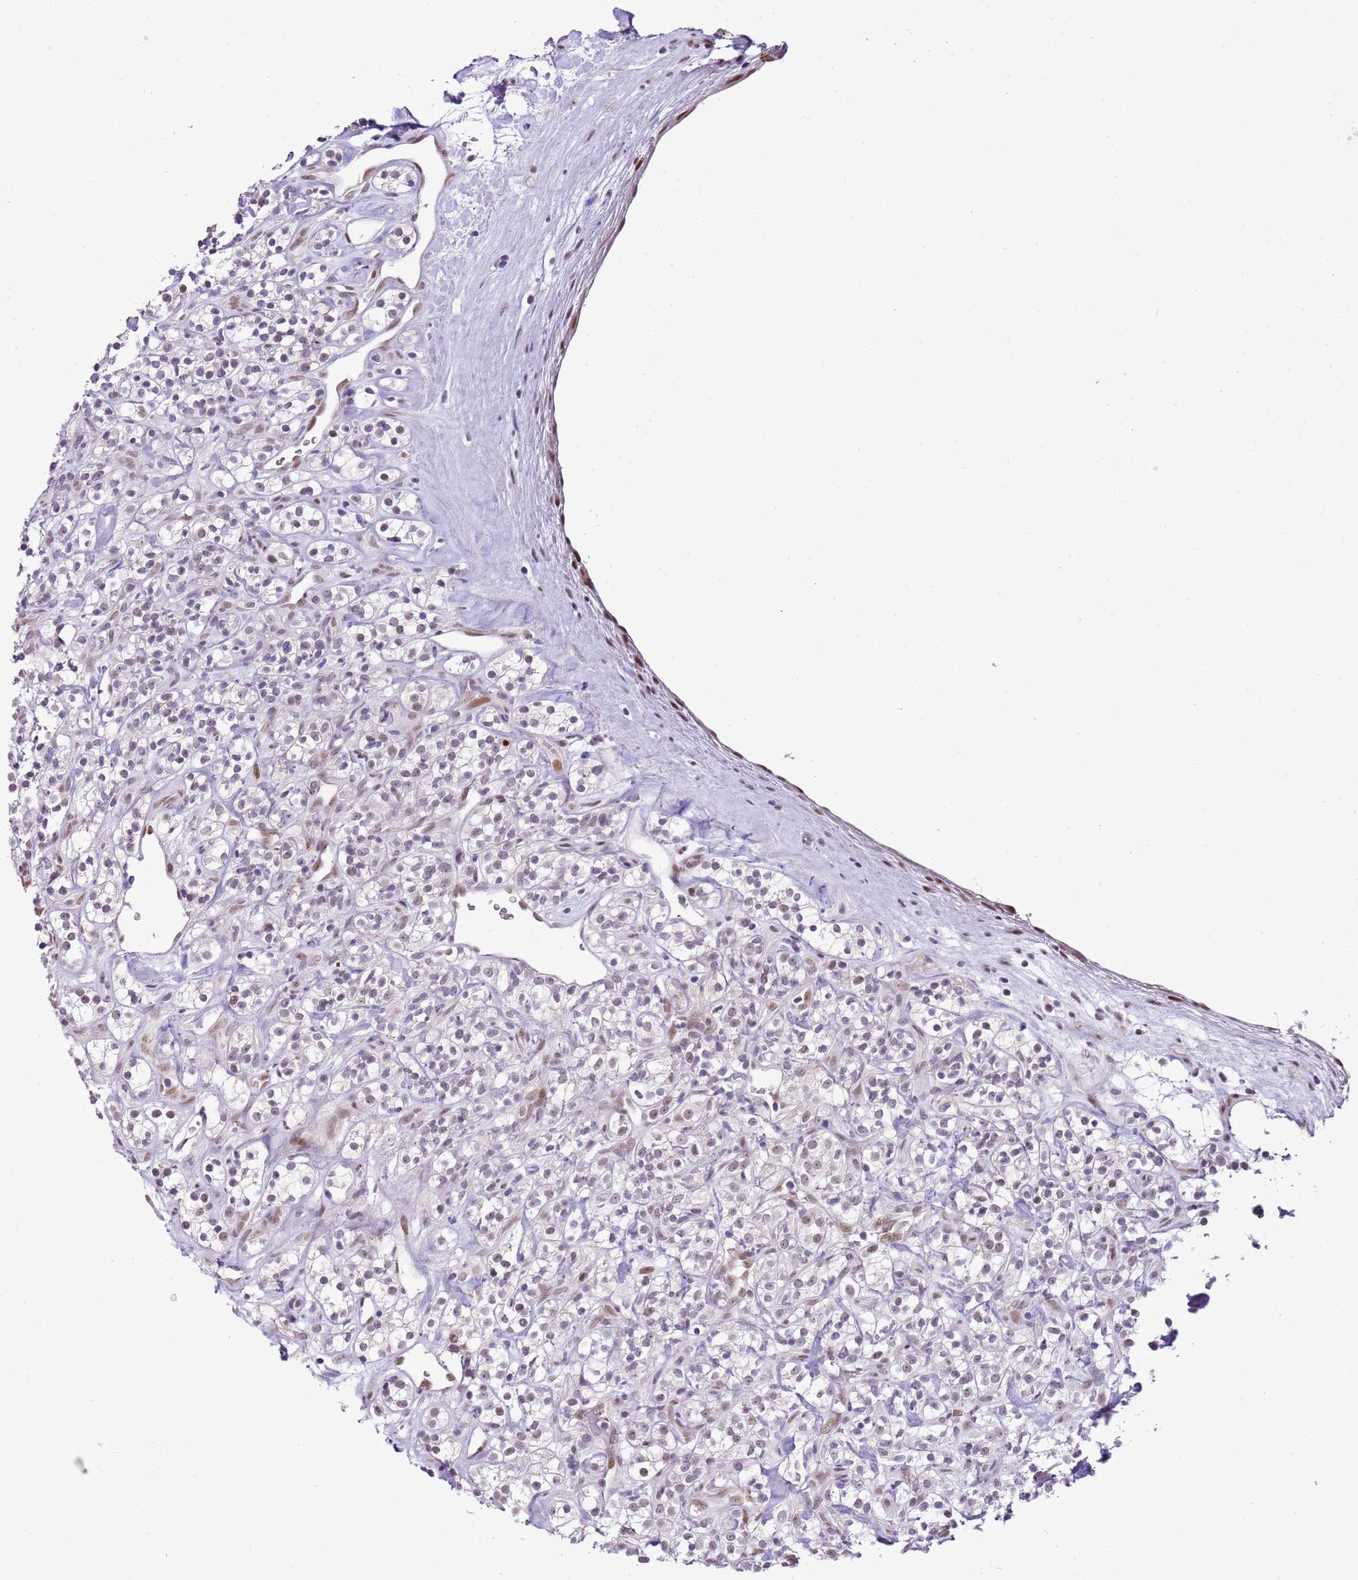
{"staining": {"intensity": "negative", "quantity": "none", "location": "none"}, "tissue": "renal cancer", "cell_type": "Tumor cells", "image_type": "cancer", "snomed": [{"axis": "morphology", "description": "Adenocarcinoma, NOS"}, {"axis": "topography", "description": "Kidney"}], "caption": "High power microscopy micrograph of an IHC micrograph of renal cancer, revealing no significant staining in tumor cells.", "gene": "NACC2", "patient": {"sex": "male", "age": 77}}